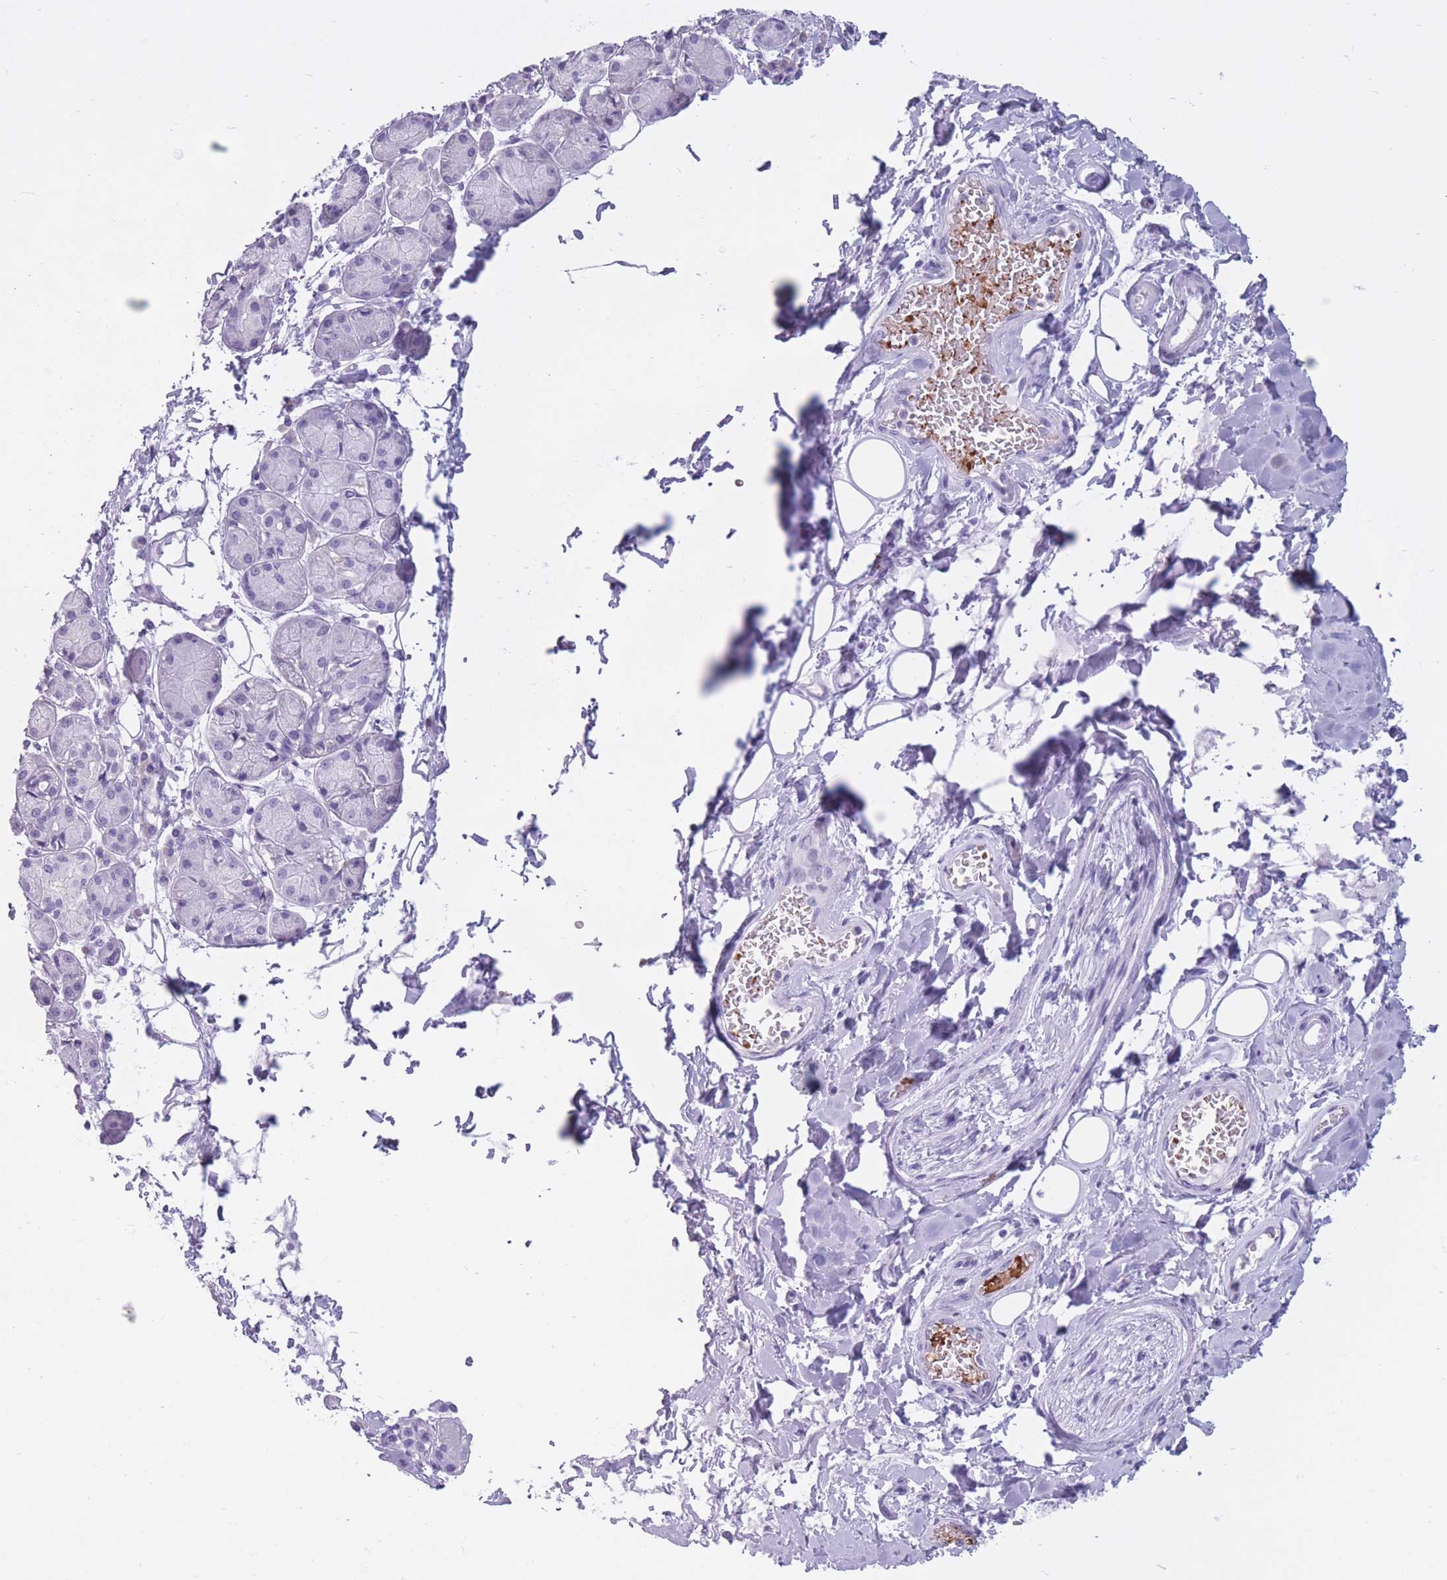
{"staining": {"intensity": "negative", "quantity": "none", "location": "none"}, "tissue": "salivary gland", "cell_type": "Glandular cells", "image_type": "normal", "snomed": [{"axis": "morphology", "description": "Squamous cell carcinoma, NOS"}, {"axis": "topography", "description": "Skin"}, {"axis": "topography", "description": "Head-Neck"}], "caption": "This is an immunohistochemistry image of unremarkable salivary gland. There is no staining in glandular cells.", "gene": "OR7C1", "patient": {"sex": "male", "age": 80}}